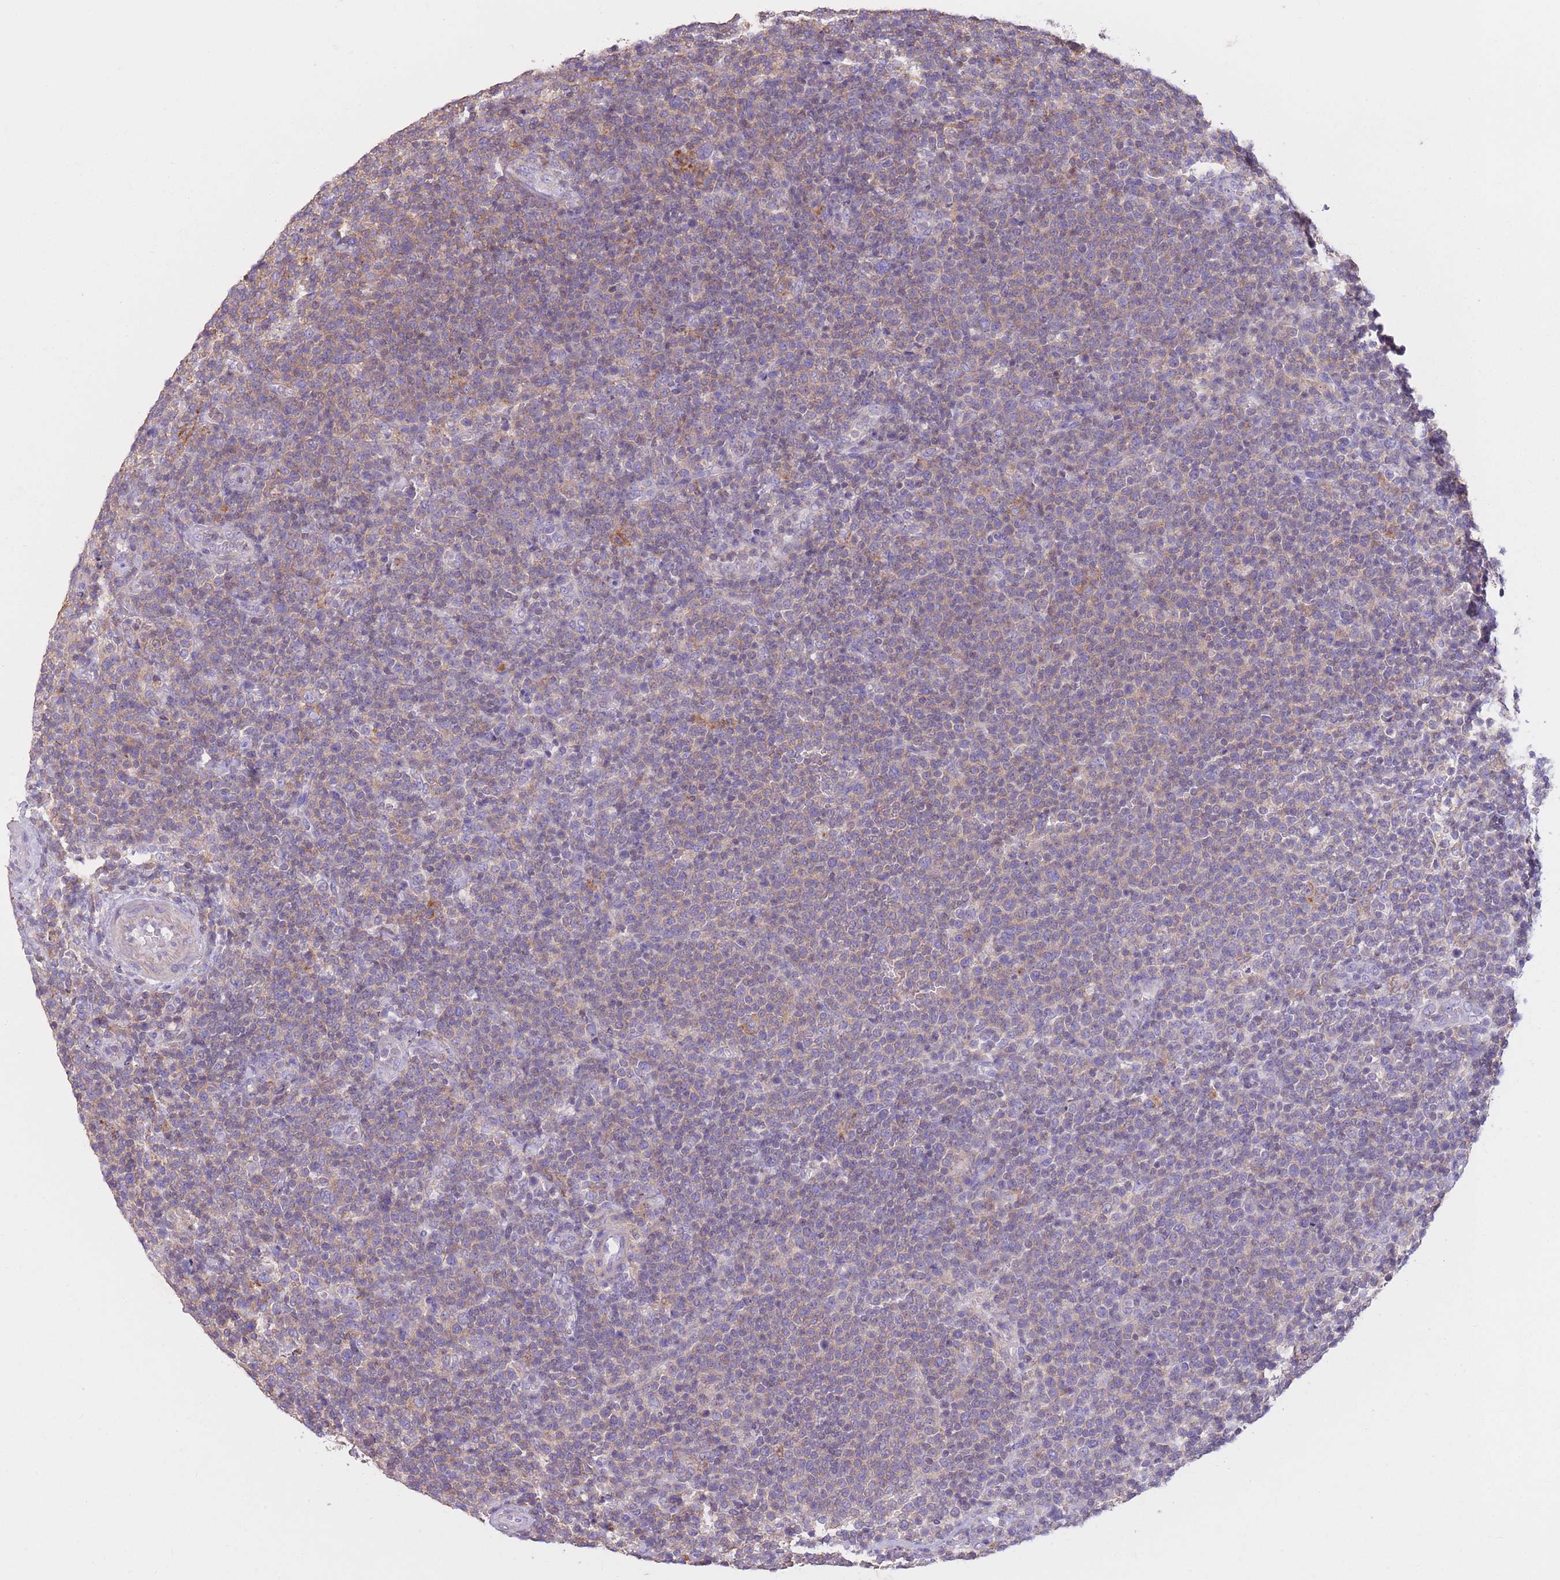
{"staining": {"intensity": "weak", "quantity": "25%-75%", "location": "cytoplasmic/membranous"}, "tissue": "lymphoma", "cell_type": "Tumor cells", "image_type": "cancer", "snomed": [{"axis": "morphology", "description": "Malignant lymphoma, non-Hodgkin's type, High grade"}, {"axis": "topography", "description": "Lymph node"}], "caption": "IHC micrograph of human lymphoma stained for a protein (brown), which exhibits low levels of weak cytoplasmic/membranous expression in approximately 25%-75% of tumor cells.", "gene": "PDHA1", "patient": {"sex": "male", "age": 61}}